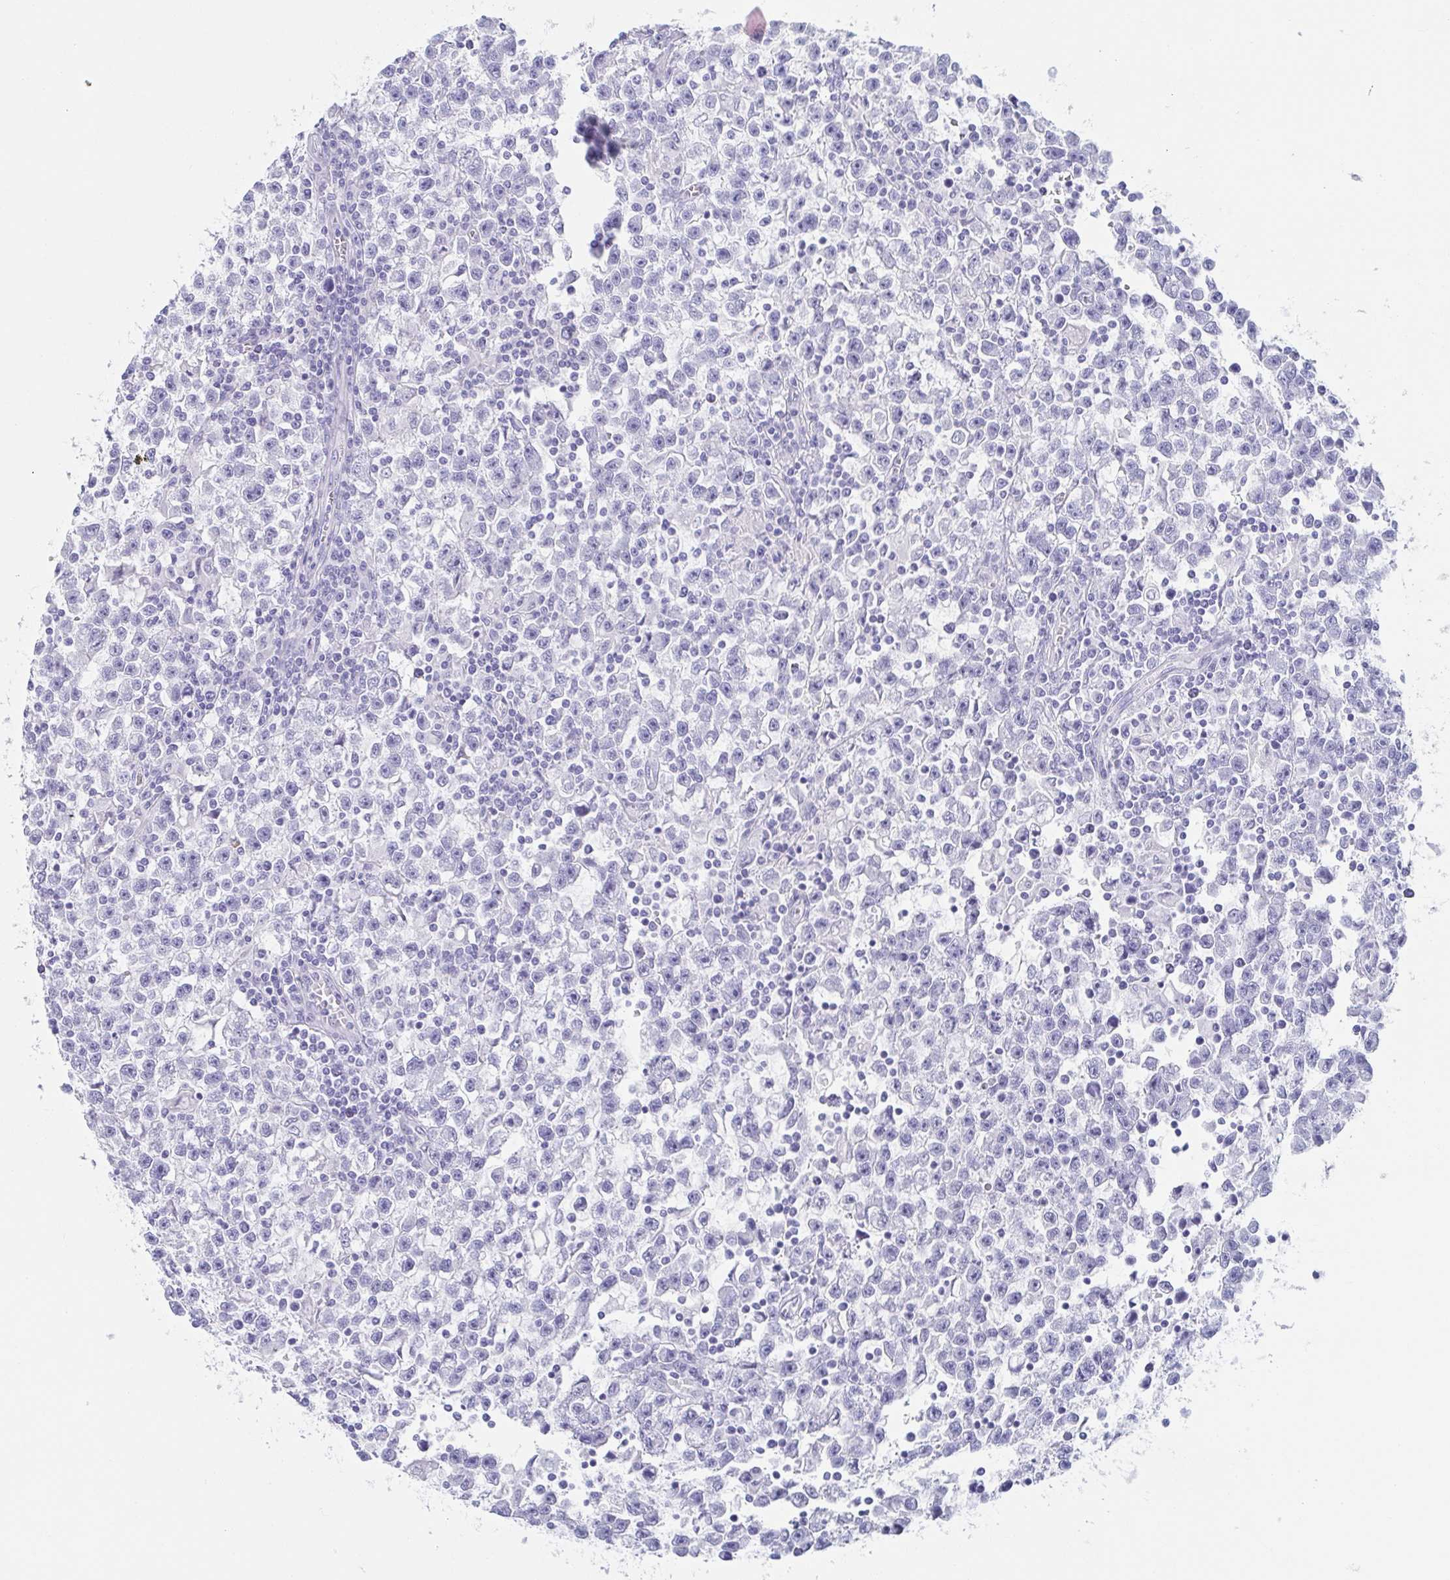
{"staining": {"intensity": "negative", "quantity": "none", "location": "none"}, "tissue": "testis cancer", "cell_type": "Tumor cells", "image_type": "cancer", "snomed": [{"axis": "morphology", "description": "Seminoma, NOS"}, {"axis": "topography", "description": "Testis"}], "caption": "Tumor cells show no significant protein expression in testis seminoma. (DAB IHC with hematoxylin counter stain).", "gene": "DYNC1I1", "patient": {"sex": "male", "age": 31}}